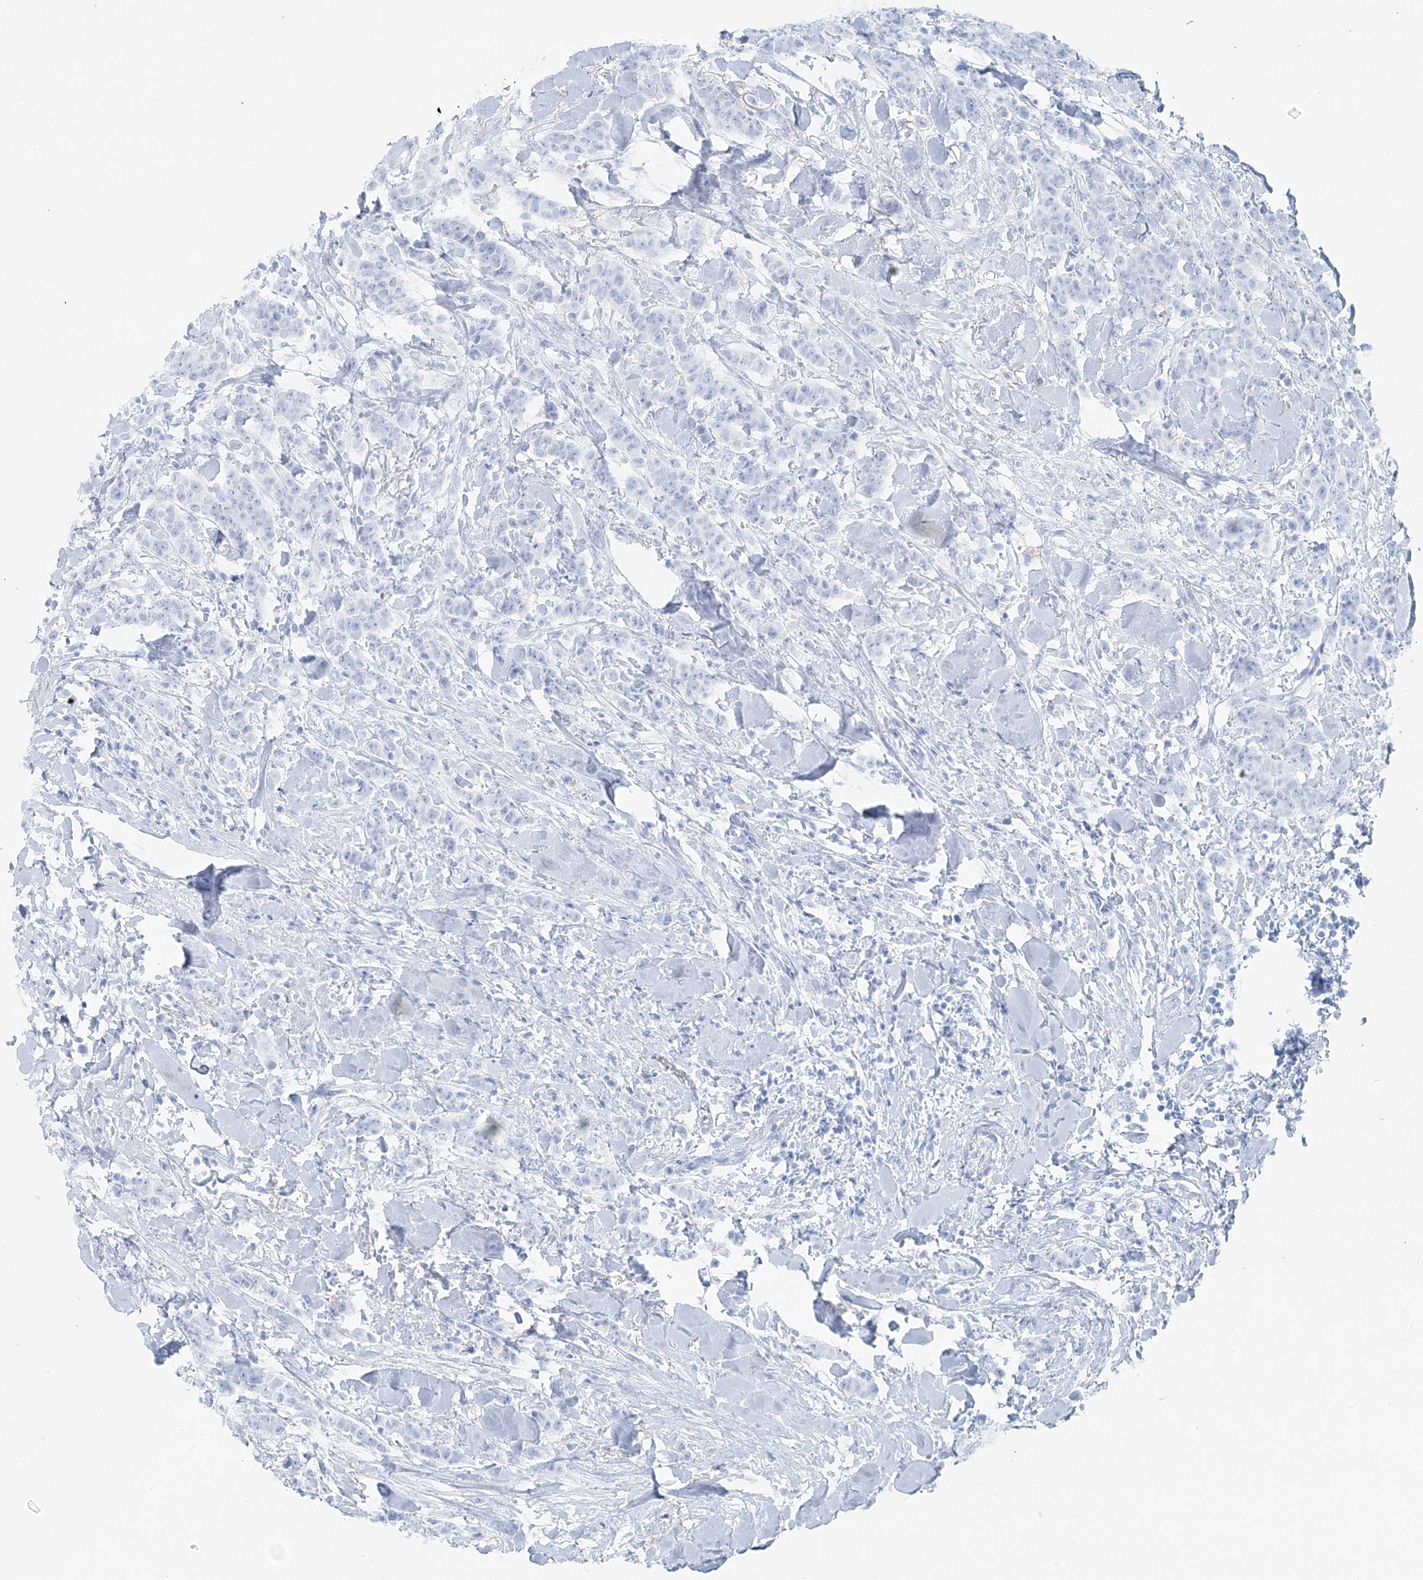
{"staining": {"intensity": "negative", "quantity": "none", "location": "none"}, "tissue": "breast cancer", "cell_type": "Tumor cells", "image_type": "cancer", "snomed": [{"axis": "morphology", "description": "Duct carcinoma"}, {"axis": "topography", "description": "Breast"}], "caption": "Photomicrograph shows no significant protein expression in tumor cells of breast cancer. (DAB (3,3'-diaminobenzidine) IHC visualized using brightfield microscopy, high magnification).", "gene": "ATP11A", "patient": {"sex": "female", "age": 40}}